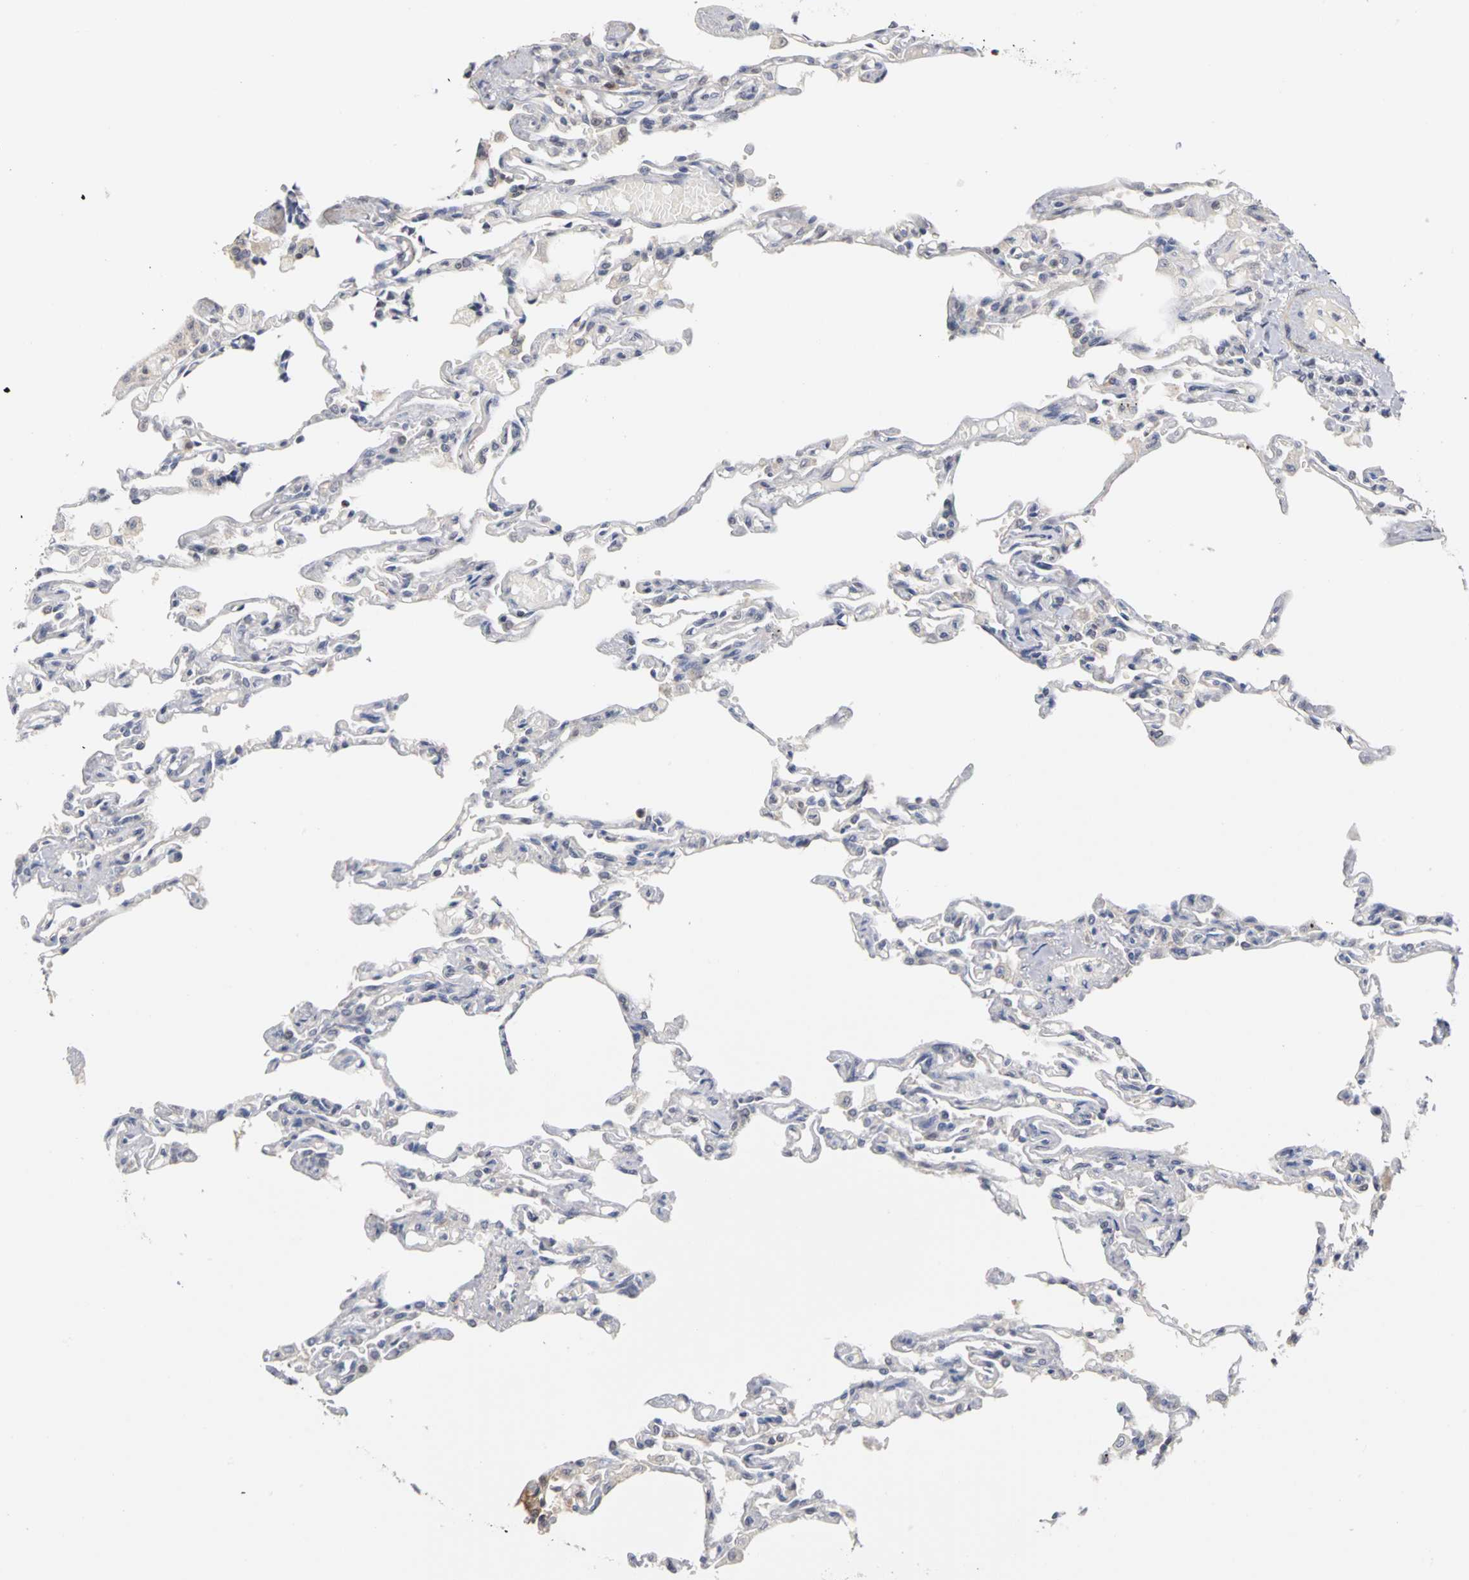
{"staining": {"intensity": "weak", "quantity": "<25%", "location": "cytoplasmic/membranous,nuclear"}, "tissue": "lung", "cell_type": "Alveolar cells", "image_type": "normal", "snomed": [{"axis": "morphology", "description": "Normal tissue, NOS"}, {"axis": "topography", "description": "Lung"}], "caption": "Immunohistochemistry micrograph of unremarkable lung: human lung stained with DAB reveals no significant protein expression in alveolar cells.", "gene": "UBE2M", "patient": {"sex": "male", "age": 21}}